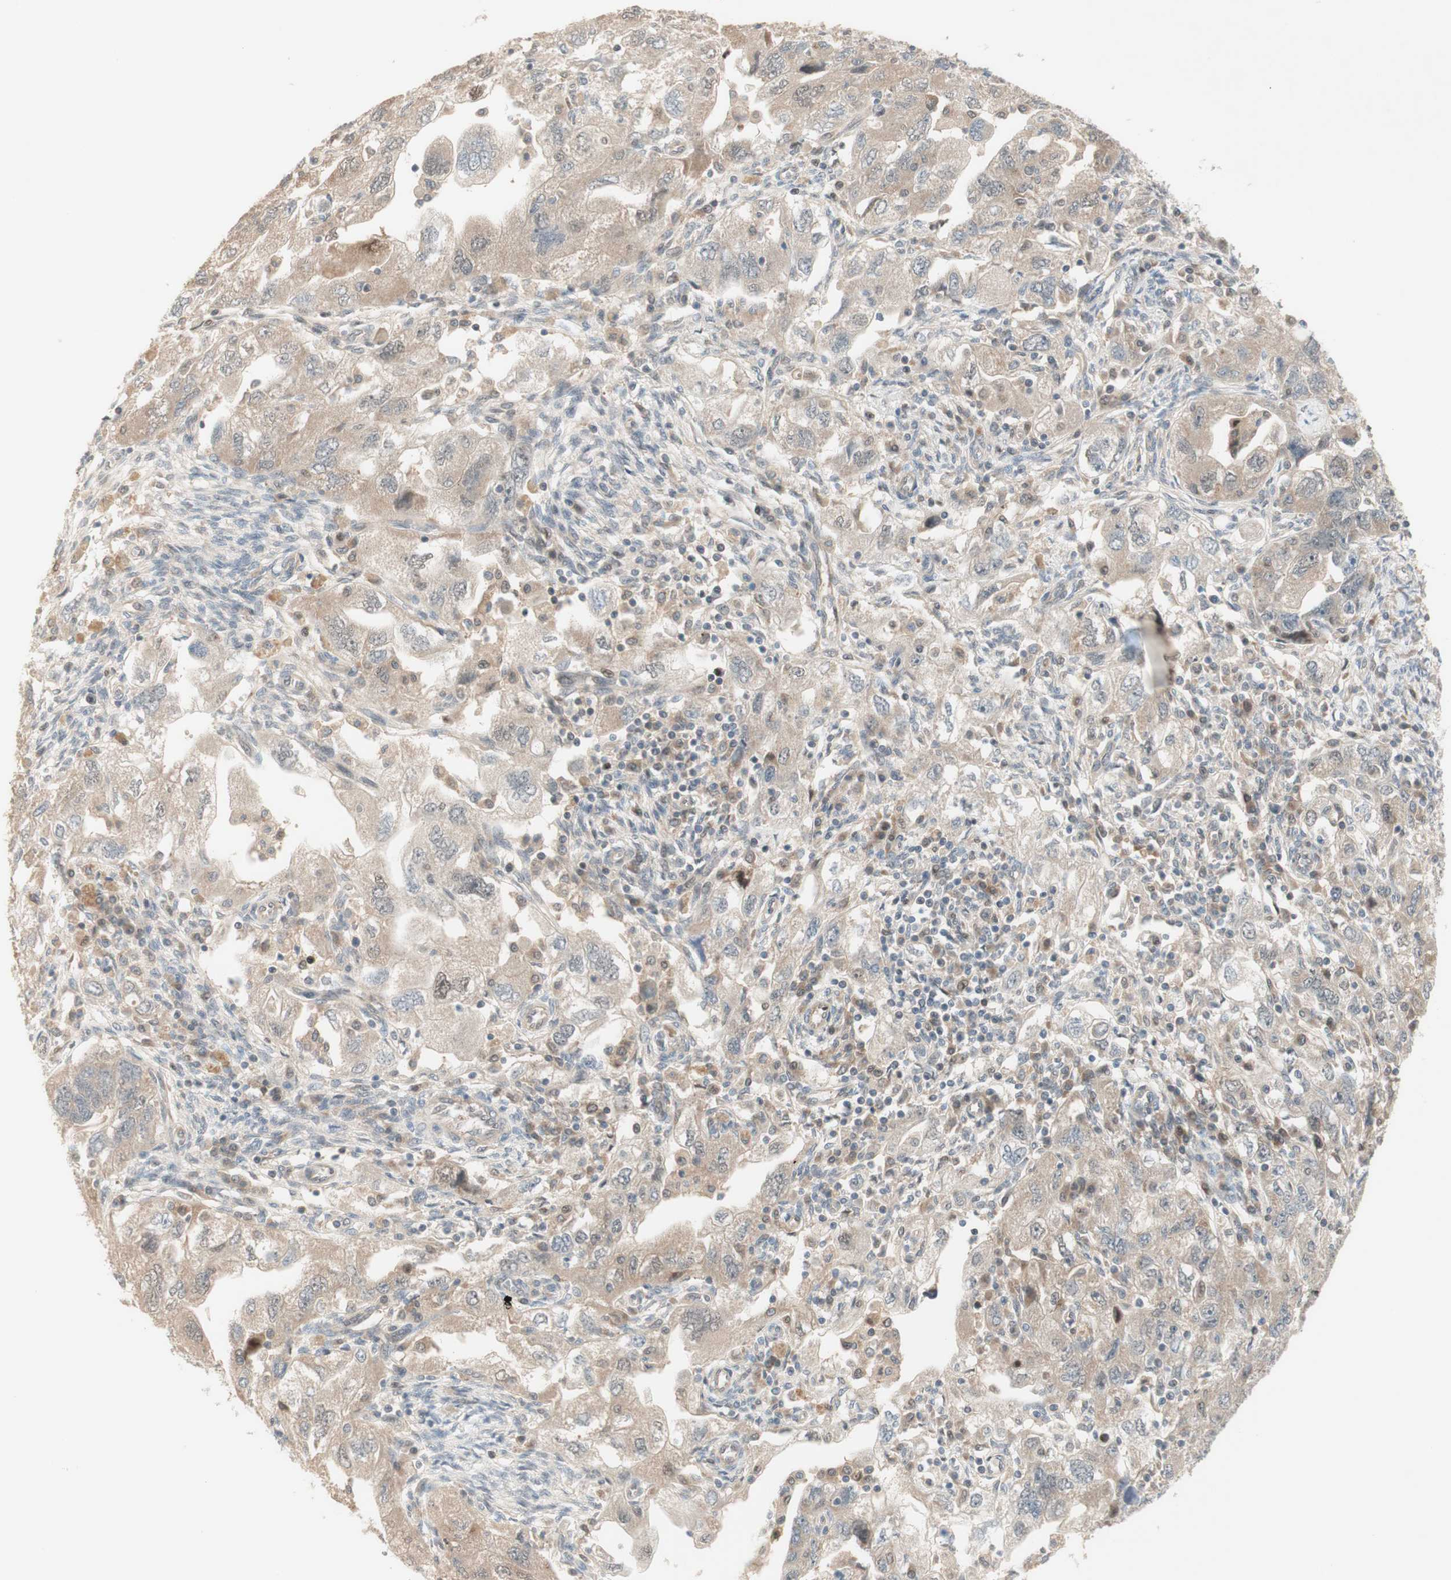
{"staining": {"intensity": "weak", "quantity": "25%-75%", "location": "cytoplasmic/membranous"}, "tissue": "ovarian cancer", "cell_type": "Tumor cells", "image_type": "cancer", "snomed": [{"axis": "morphology", "description": "Carcinoma, NOS"}, {"axis": "morphology", "description": "Cystadenocarcinoma, serous, NOS"}, {"axis": "topography", "description": "Ovary"}], "caption": "High-power microscopy captured an immunohistochemistry (IHC) photomicrograph of ovarian cancer, revealing weak cytoplasmic/membranous staining in about 25%-75% of tumor cells. The protein of interest is stained brown, and the nuclei are stained in blue (DAB IHC with brightfield microscopy, high magnification).", "gene": "RFNG", "patient": {"sex": "female", "age": 69}}